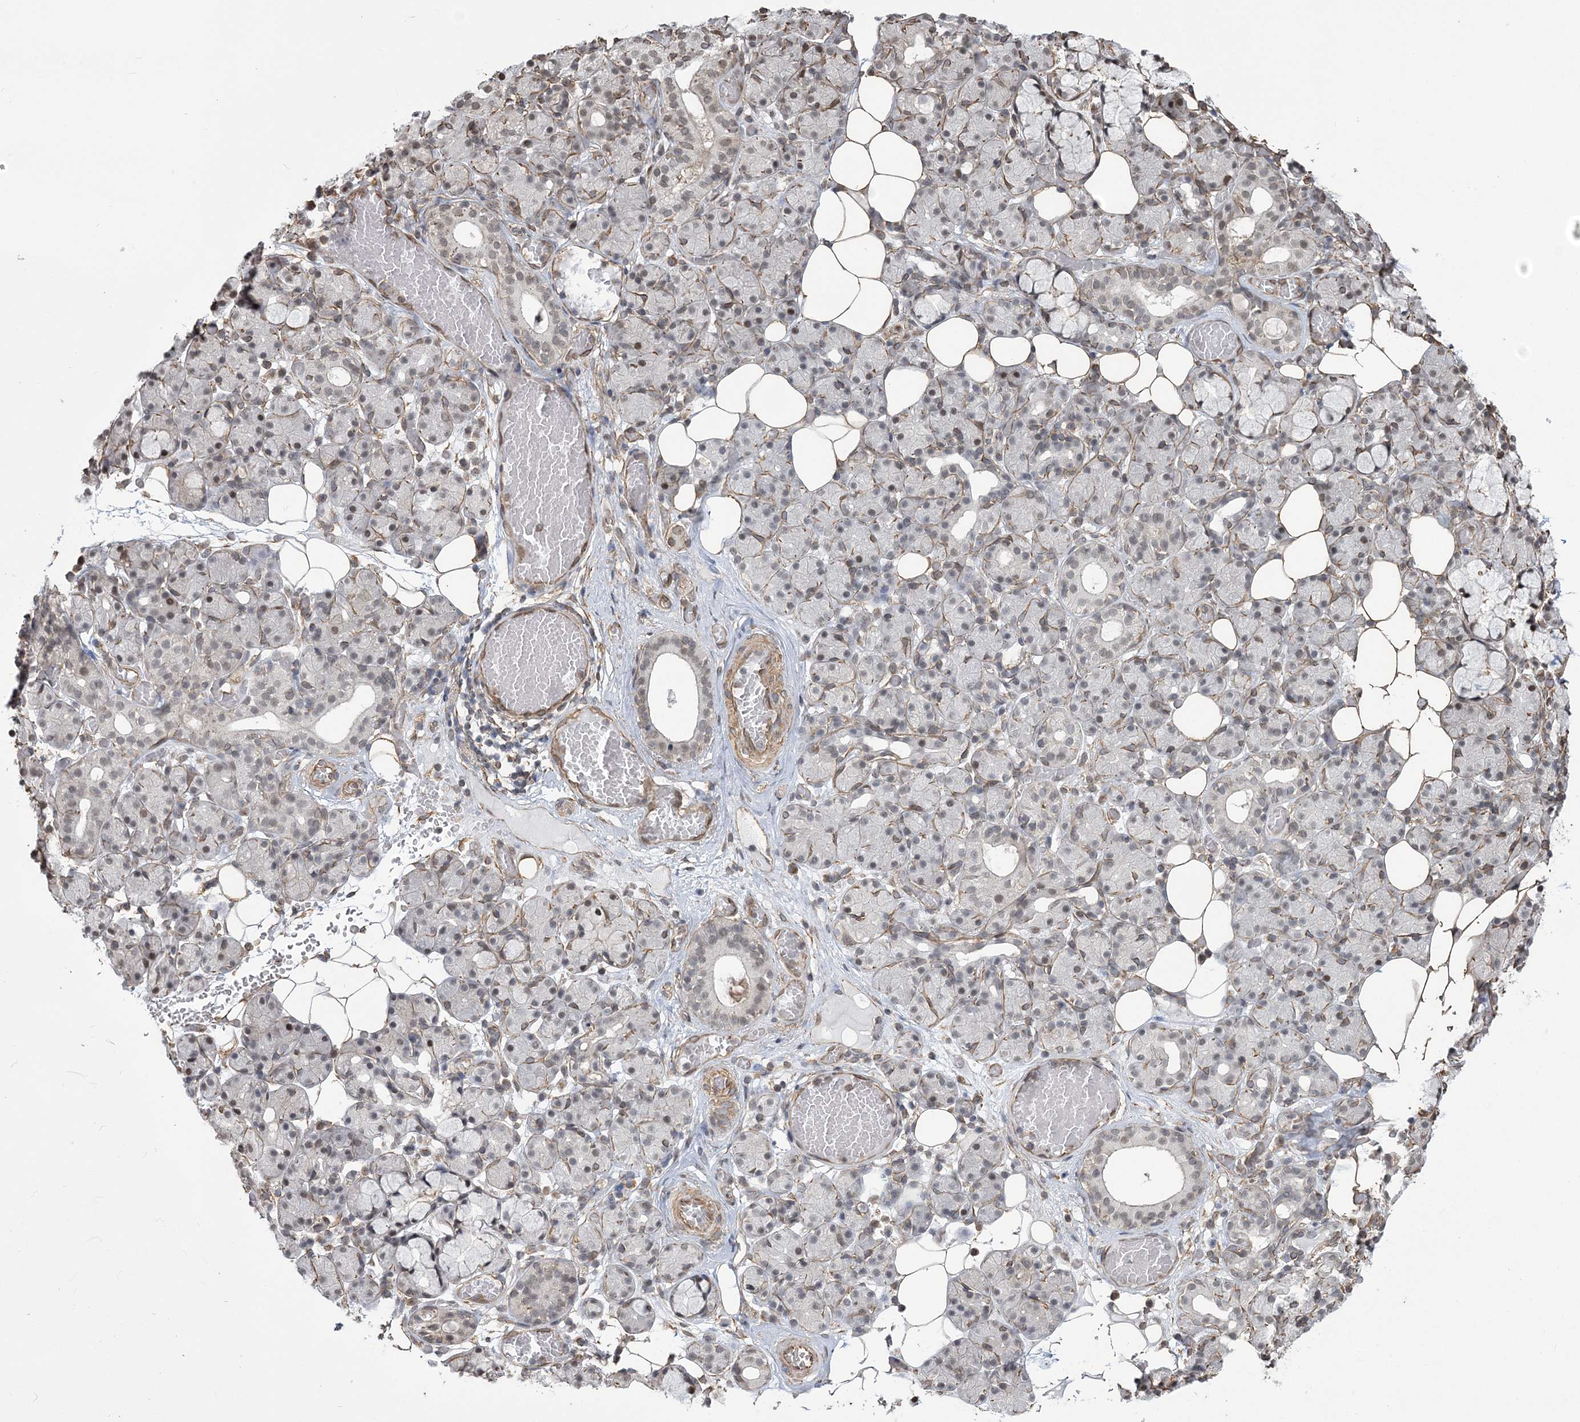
{"staining": {"intensity": "weak", "quantity": "25%-75%", "location": "nuclear"}, "tissue": "salivary gland", "cell_type": "Glandular cells", "image_type": "normal", "snomed": [{"axis": "morphology", "description": "Normal tissue, NOS"}, {"axis": "topography", "description": "Salivary gland"}], "caption": "Protein positivity by immunohistochemistry (IHC) displays weak nuclear expression in about 25%-75% of glandular cells in benign salivary gland.", "gene": "ATP11B", "patient": {"sex": "male", "age": 63}}